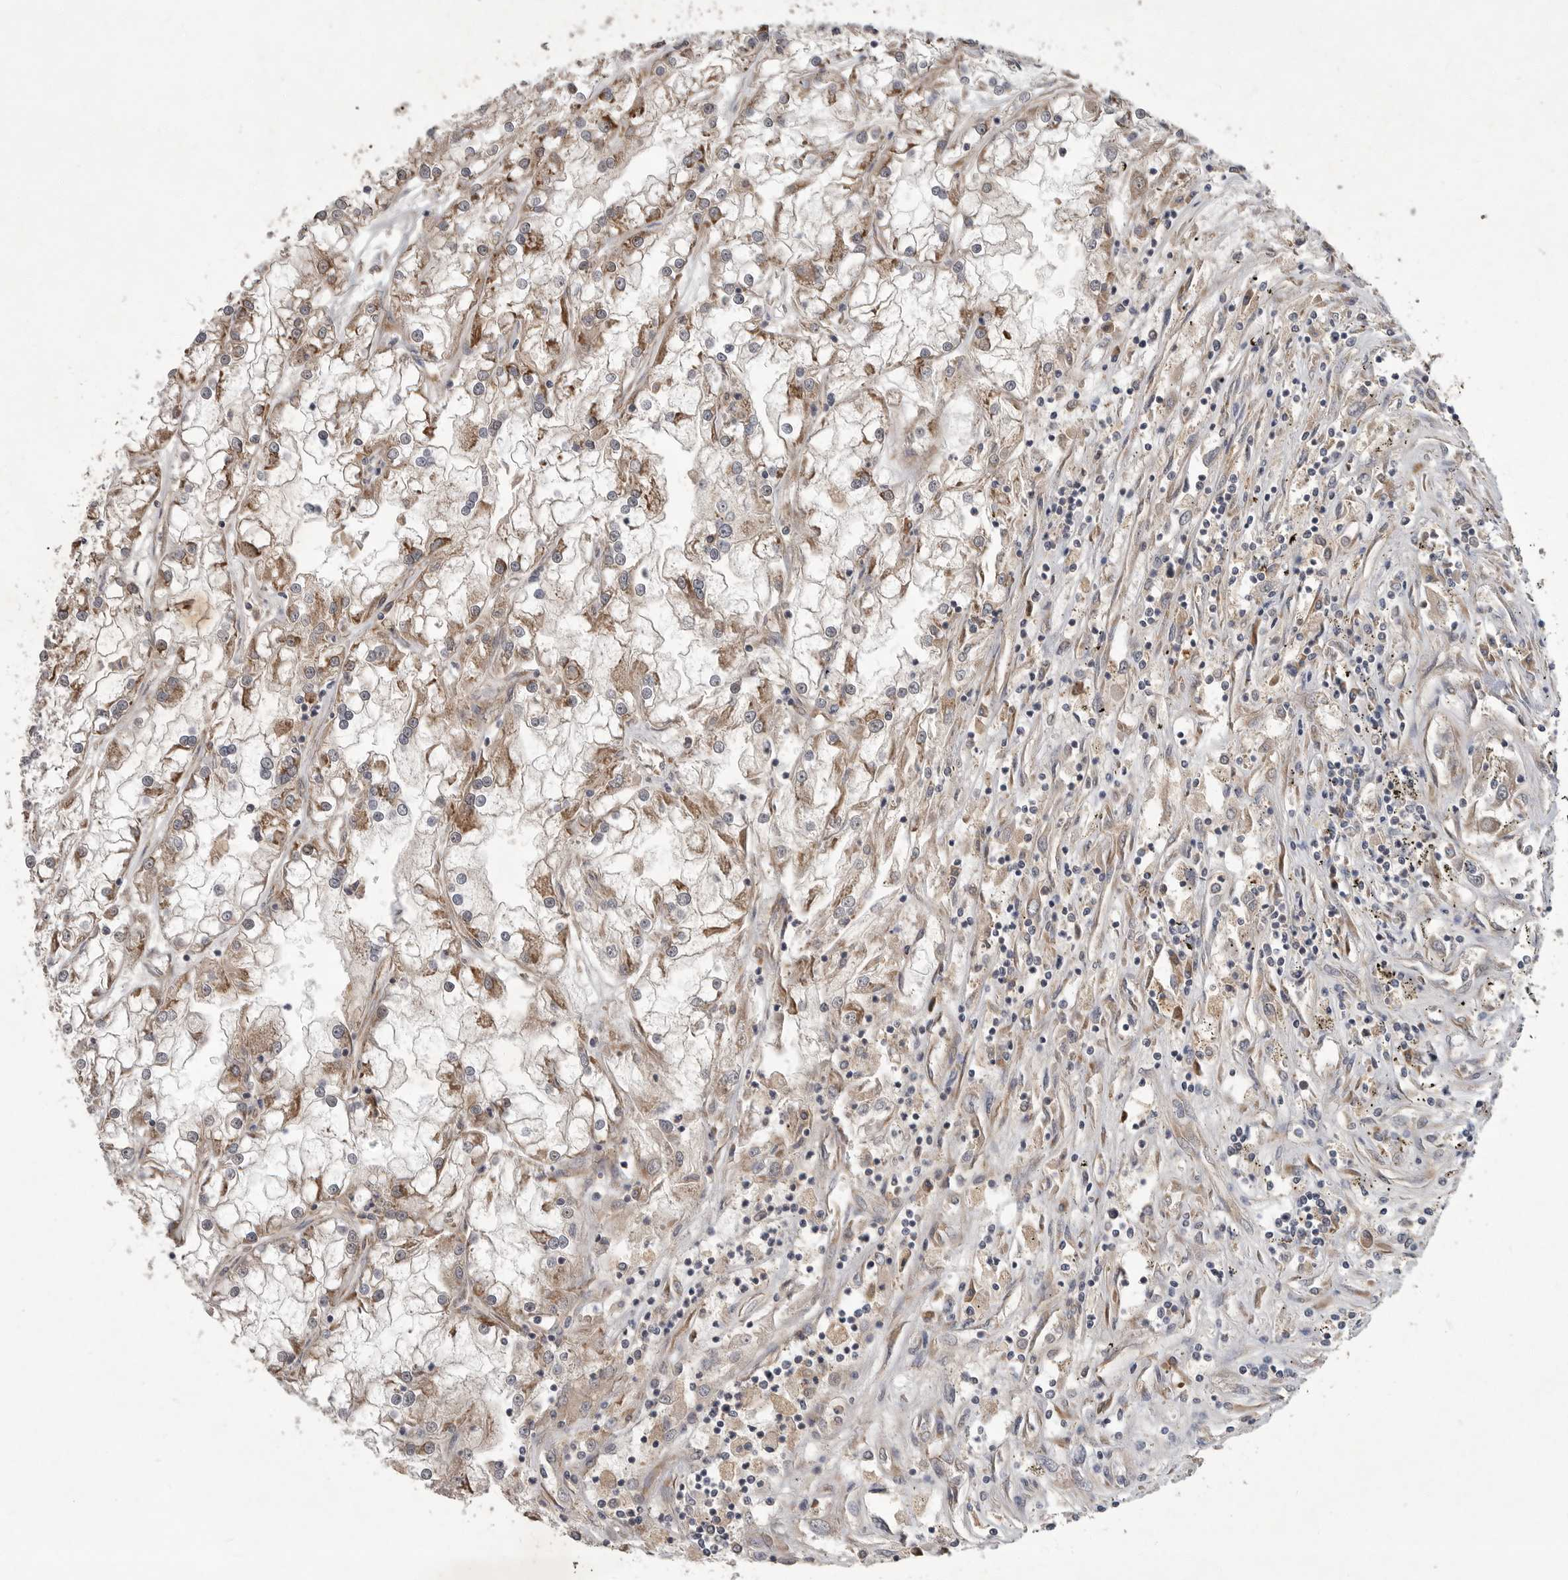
{"staining": {"intensity": "moderate", "quantity": "25%-75%", "location": "cytoplasmic/membranous"}, "tissue": "renal cancer", "cell_type": "Tumor cells", "image_type": "cancer", "snomed": [{"axis": "morphology", "description": "Adenocarcinoma, NOS"}, {"axis": "topography", "description": "Kidney"}], "caption": "Protein analysis of renal cancer (adenocarcinoma) tissue displays moderate cytoplasmic/membranous expression in about 25%-75% of tumor cells. The staining was performed using DAB (3,3'-diaminobenzidine), with brown indicating positive protein expression. Nuclei are stained blue with hematoxylin.", "gene": "OSBPL9", "patient": {"sex": "female", "age": 52}}